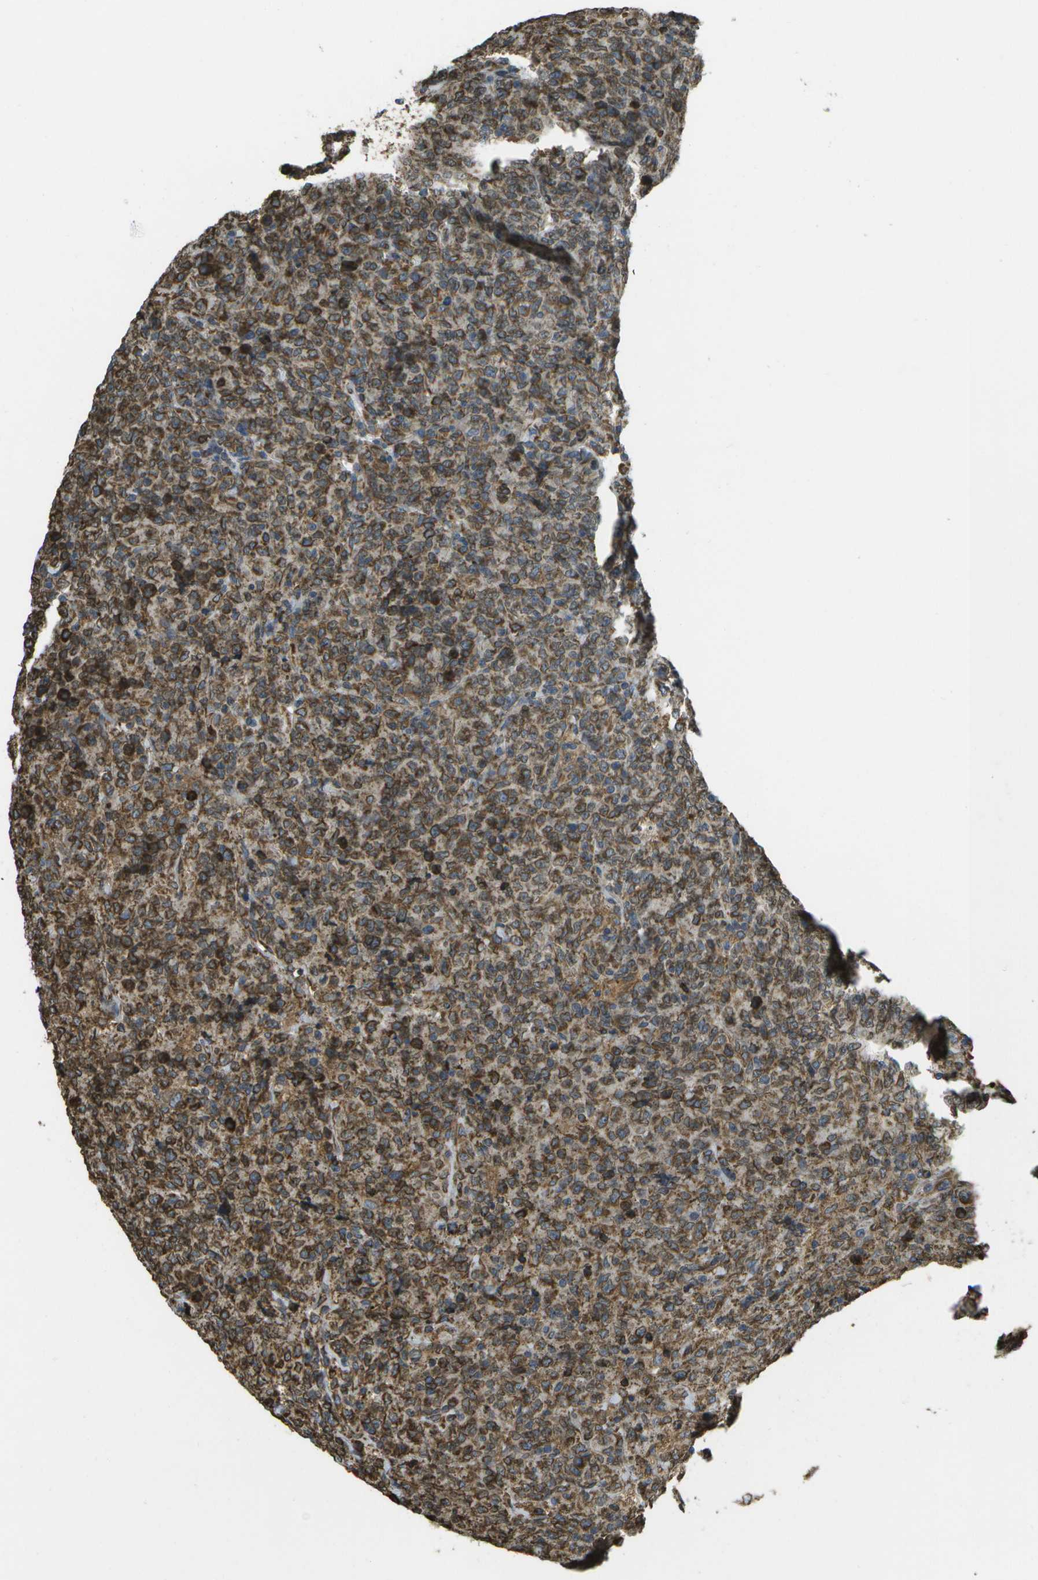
{"staining": {"intensity": "moderate", "quantity": "25%-75%", "location": "cytoplasmic/membranous"}, "tissue": "lymphoma", "cell_type": "Tumor cells", "image_type": "cancer", "snomed": [{"axis": "morphology", "description": "Malignant lymphoma, non-Hodgkin's type, High grade"}, {"axis": "topography", "description": "Tonsil"}], "caption": "Human malignant lymphoma, non-Hodgkin's type (high-grade) stained with a brown dye reveals moderate cytoplasmic/membranous positive positivity in approximately 25%-75% of tumor cells.", "gene": "PDIA4", "patient": {"sex": "female", "age": 36}}